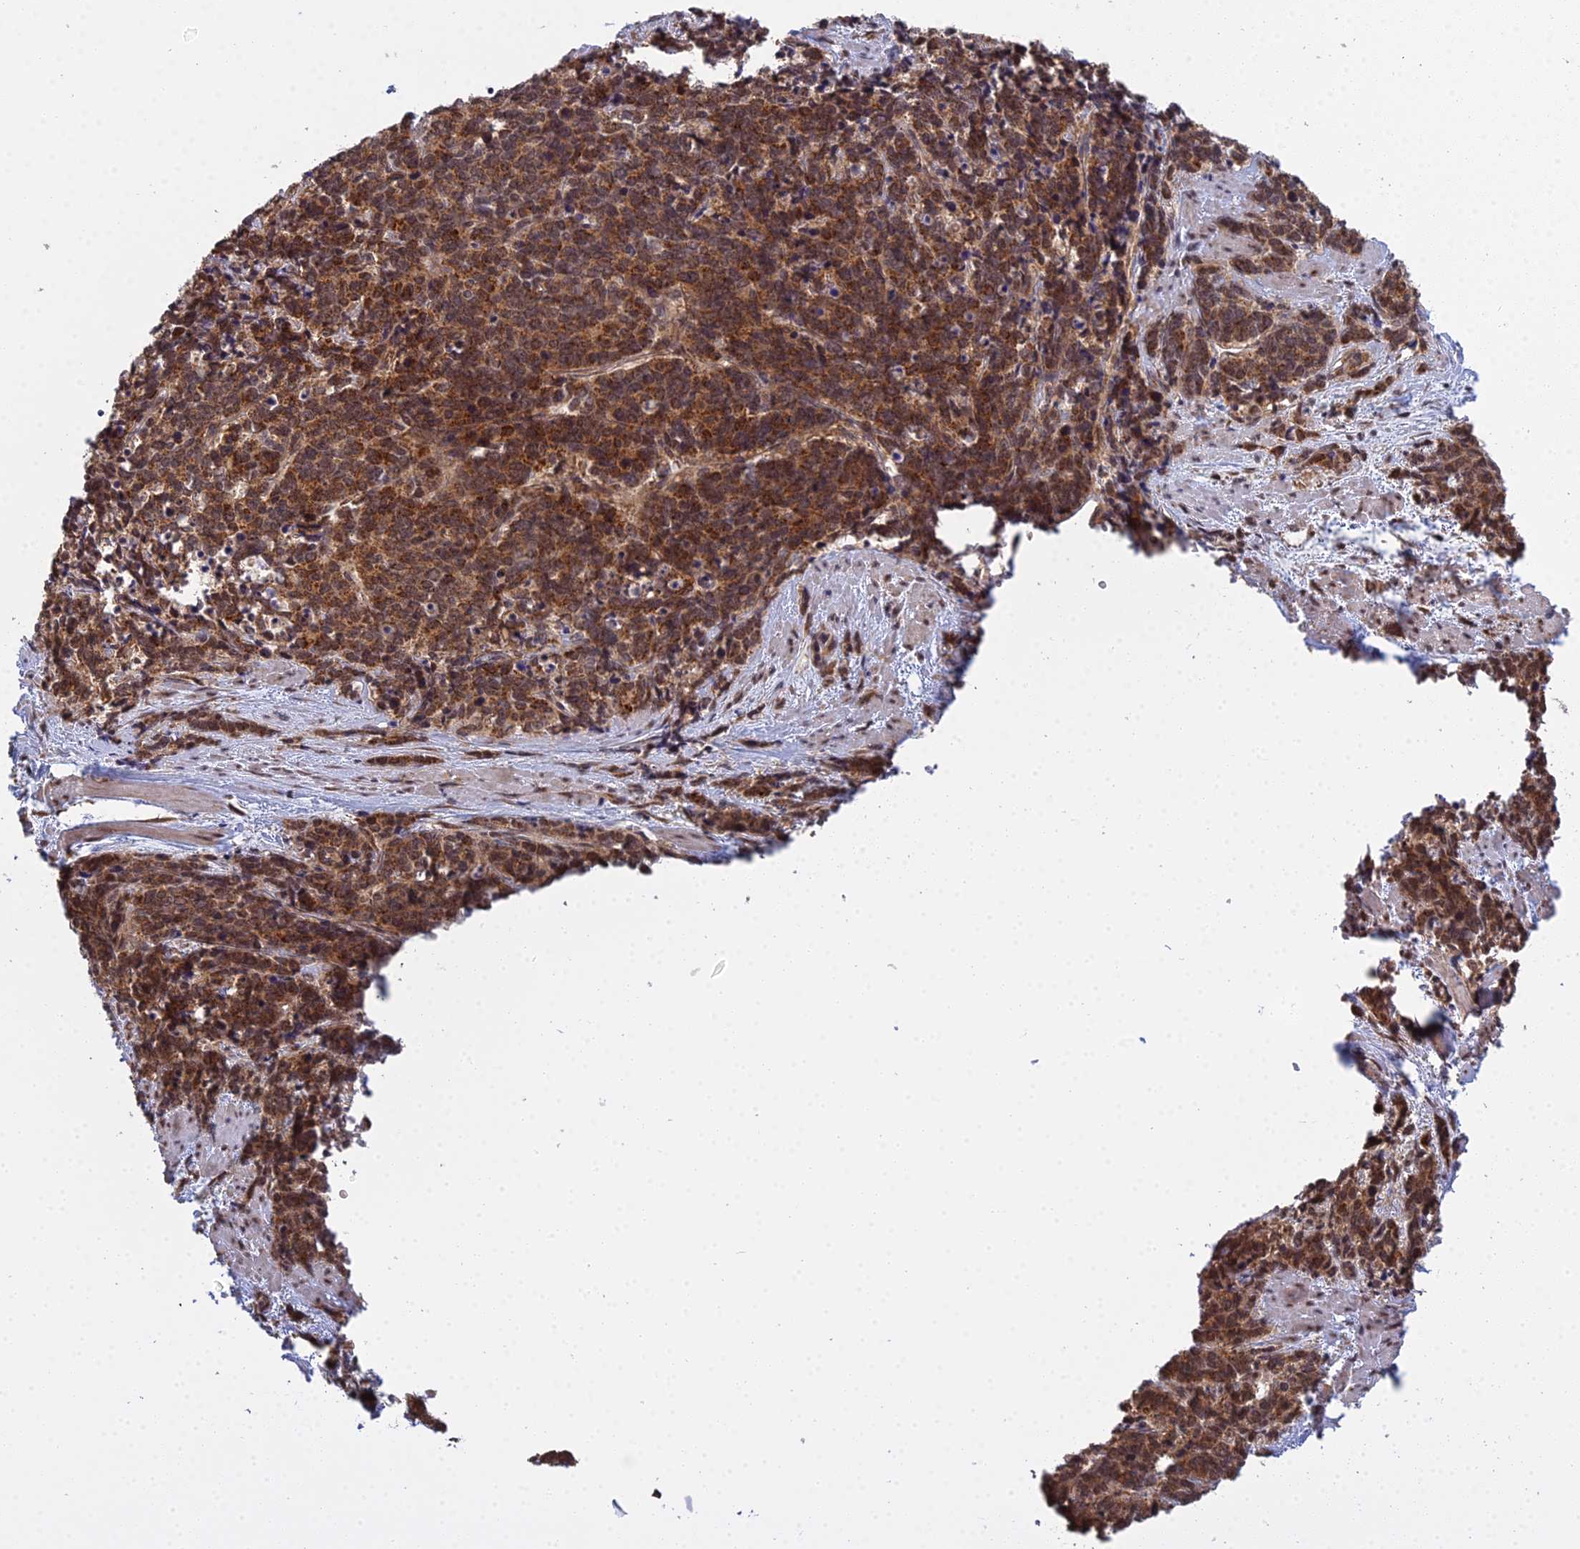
{"staining": {"intensity": "moderate", "quantity": ">75%", "location": "cytoplasmic/membranous,nuclear"}, "tissue": "cervical cancer", "cell_type": "Tumor cells", "image_type": "cancer", "snomed": [{"axis": "morphology", "description": "Squamous cell carcinoma, NOS"}, {"axis": "topography", "description": "Cervix"}], "caption": "Tumor cells display medium levels of moderate cytoplasmic/membranous and nuclear positivity in approximately >75% of cells in human squamous cell carcinoma (cervical).", "gene": "MEOX1", "patient": {"sex": "female", "age": 60}}